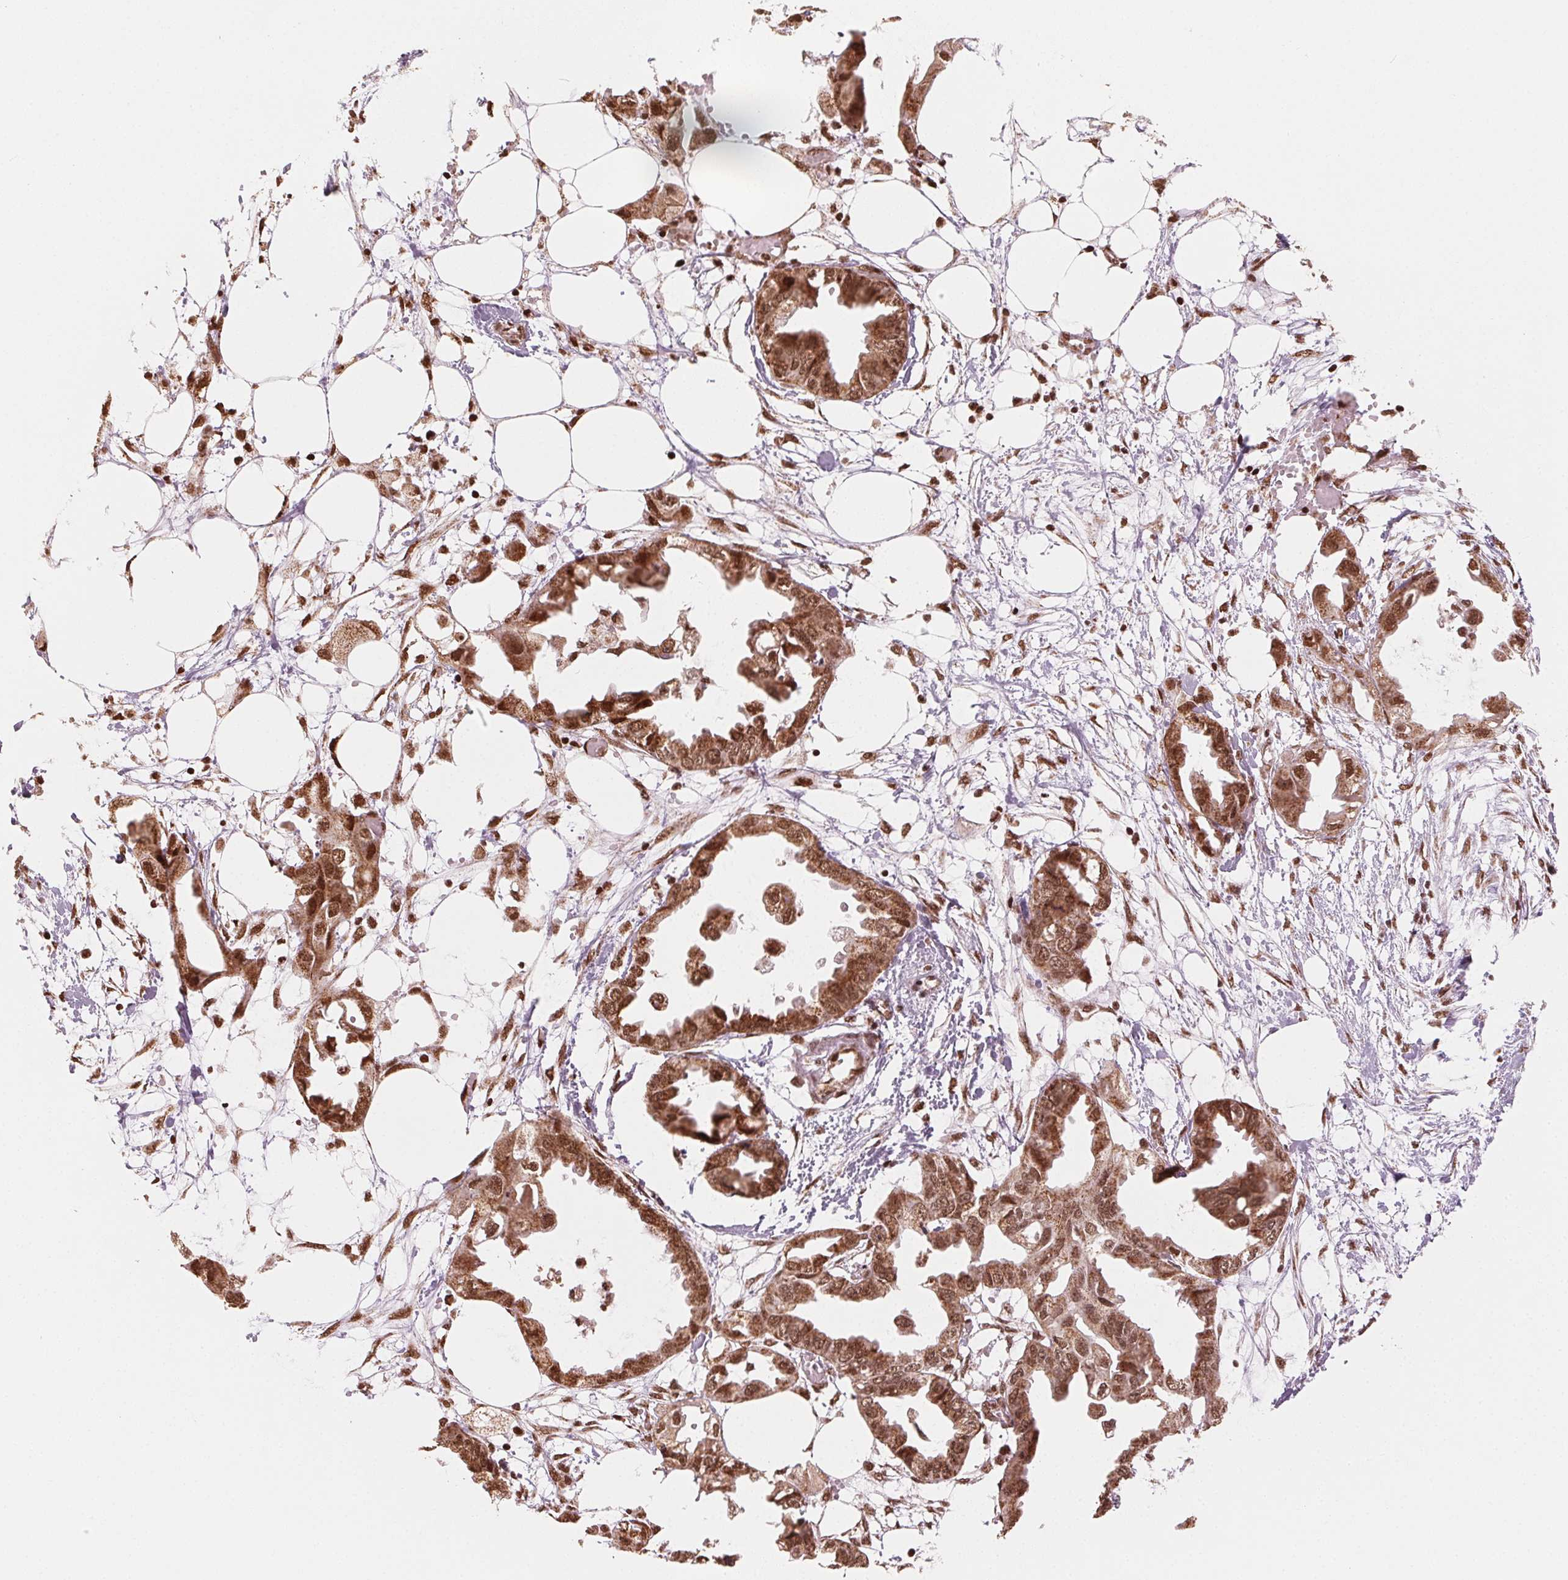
{"staining": {"intensity": "moderate", "quantity": ">75%", "location": "nuclear"}, "tissue": "endometrial cancer", "cell_type": "Tumor cells", "image_type": "cancer", "snomed": [{"axis": "morphology", "description": "Adenocarcinoma, NOS"}, {"axis": "morphology", "description": "Adenocarcinoma, metastatic, NOS"}, {"axis": "topography", "description": "Adipose tissue"}, {"axis": "topography", "description": "Endometrium"}], "caption": "Moderate nuclear staining is present in about >75% of tumor cells in metastatic adenocarcinoma (endometrial). (Brightfield microscopy of DAB IHC at high magnification).", "gene": "TOPORS", "patient": {"sex": "female", "age": 67}}